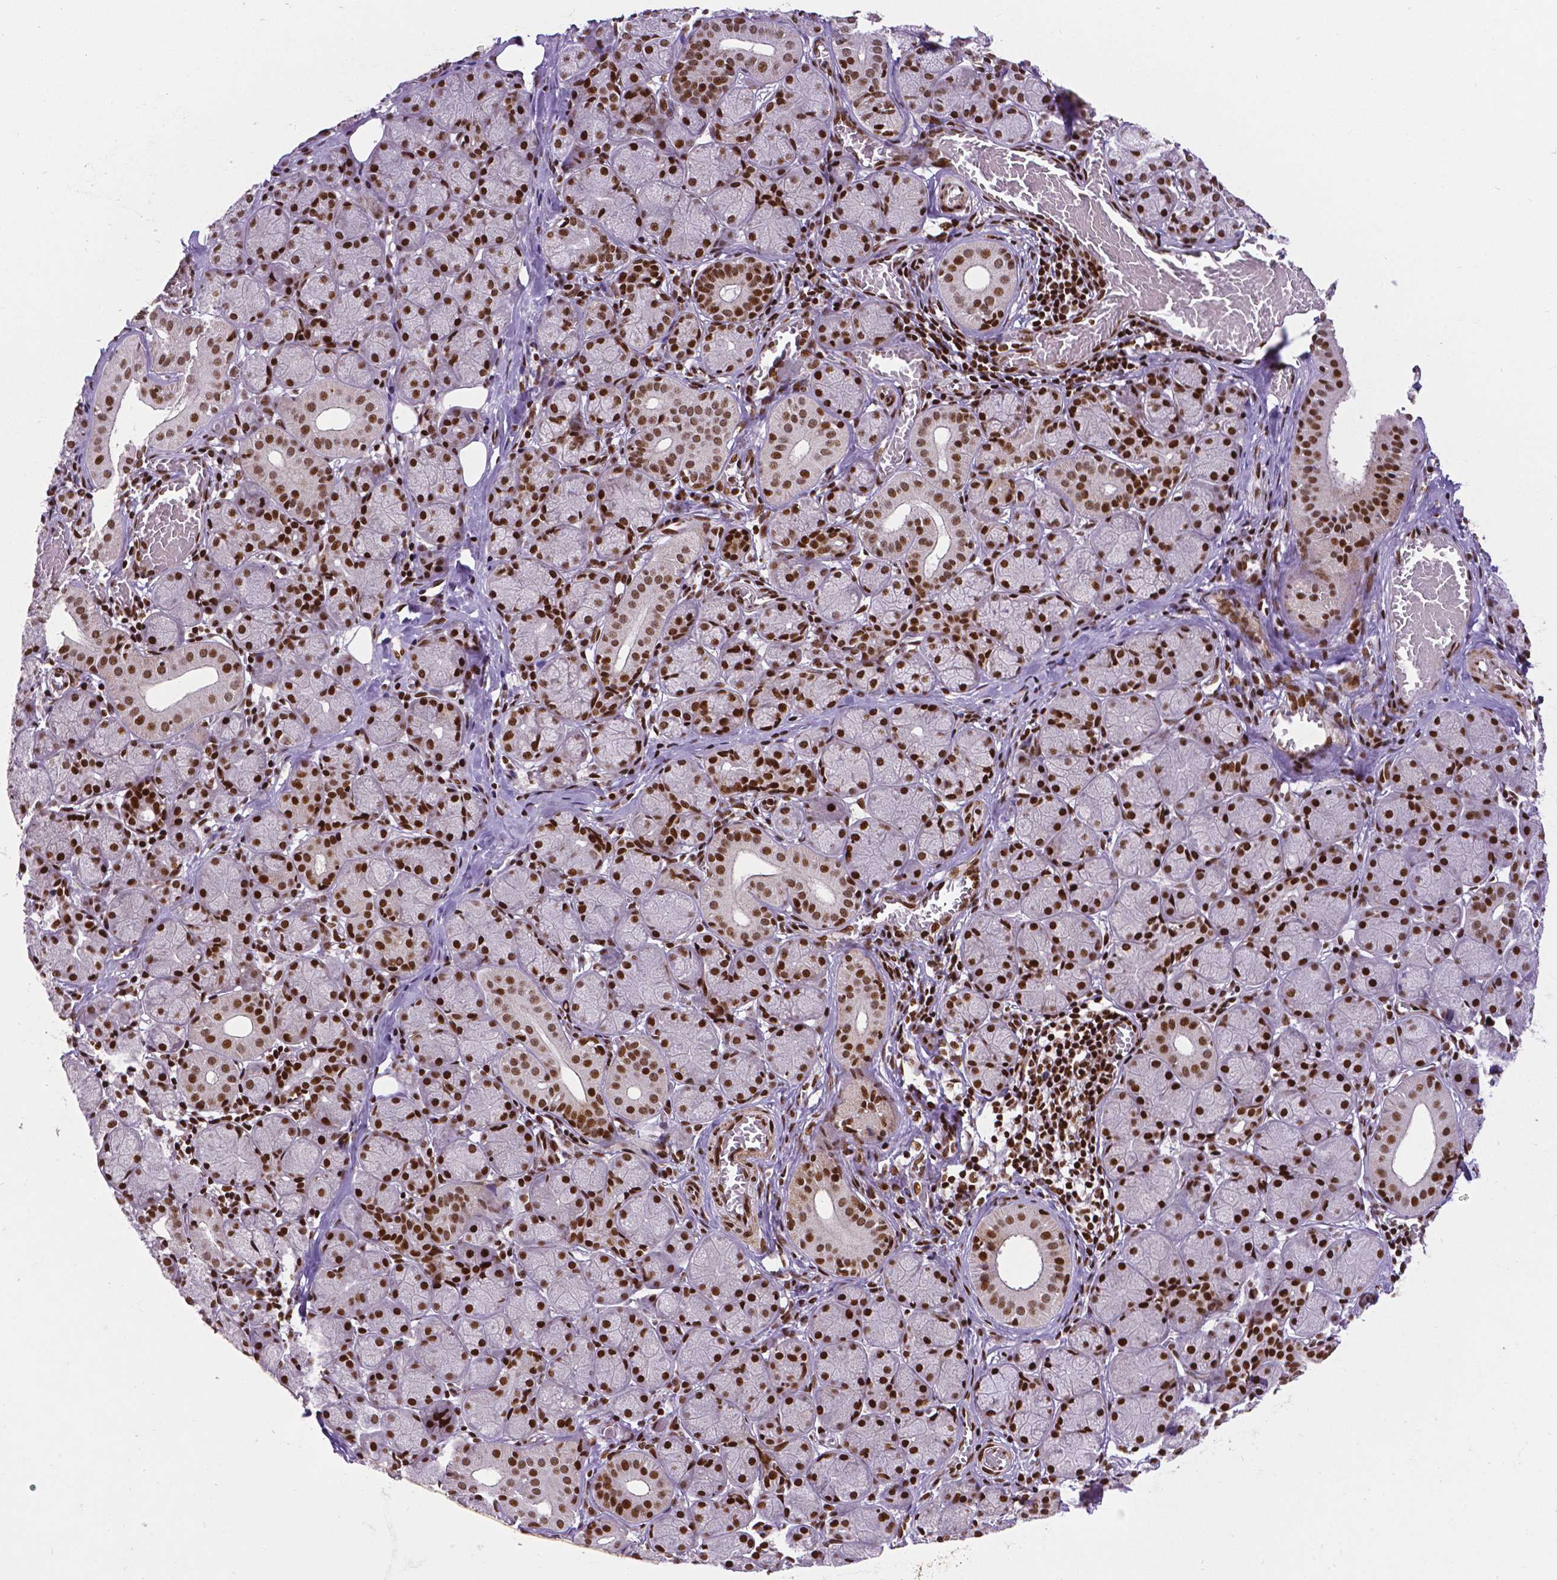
{"staining": {"intensity": "strong", "quantity": ">75%", "location": "nuclear"}, "tissue": "salivary gland", "cell_type": "Glandular cells", "image_type": "normal", "snomed": [{"axis": "morphology", "description": "Normal tissue, NOS"}, {"axis": "topography", "description": "Salivary gland"}, {"axis": "topography", "description": "Peripheral nerve tissue"}], "caption": "A brown stain labels strong nuclear positivity of a protein in glandular cells of unremarkable human salivary gland. The staining was performed using DAB (3,3'-diaminobenzidine), with brown indicating positive protein expression. Nuclei are stained blue with hematoxylin.", "gene": "CTCF", "patient": {"sex": "female", "age": 24}}